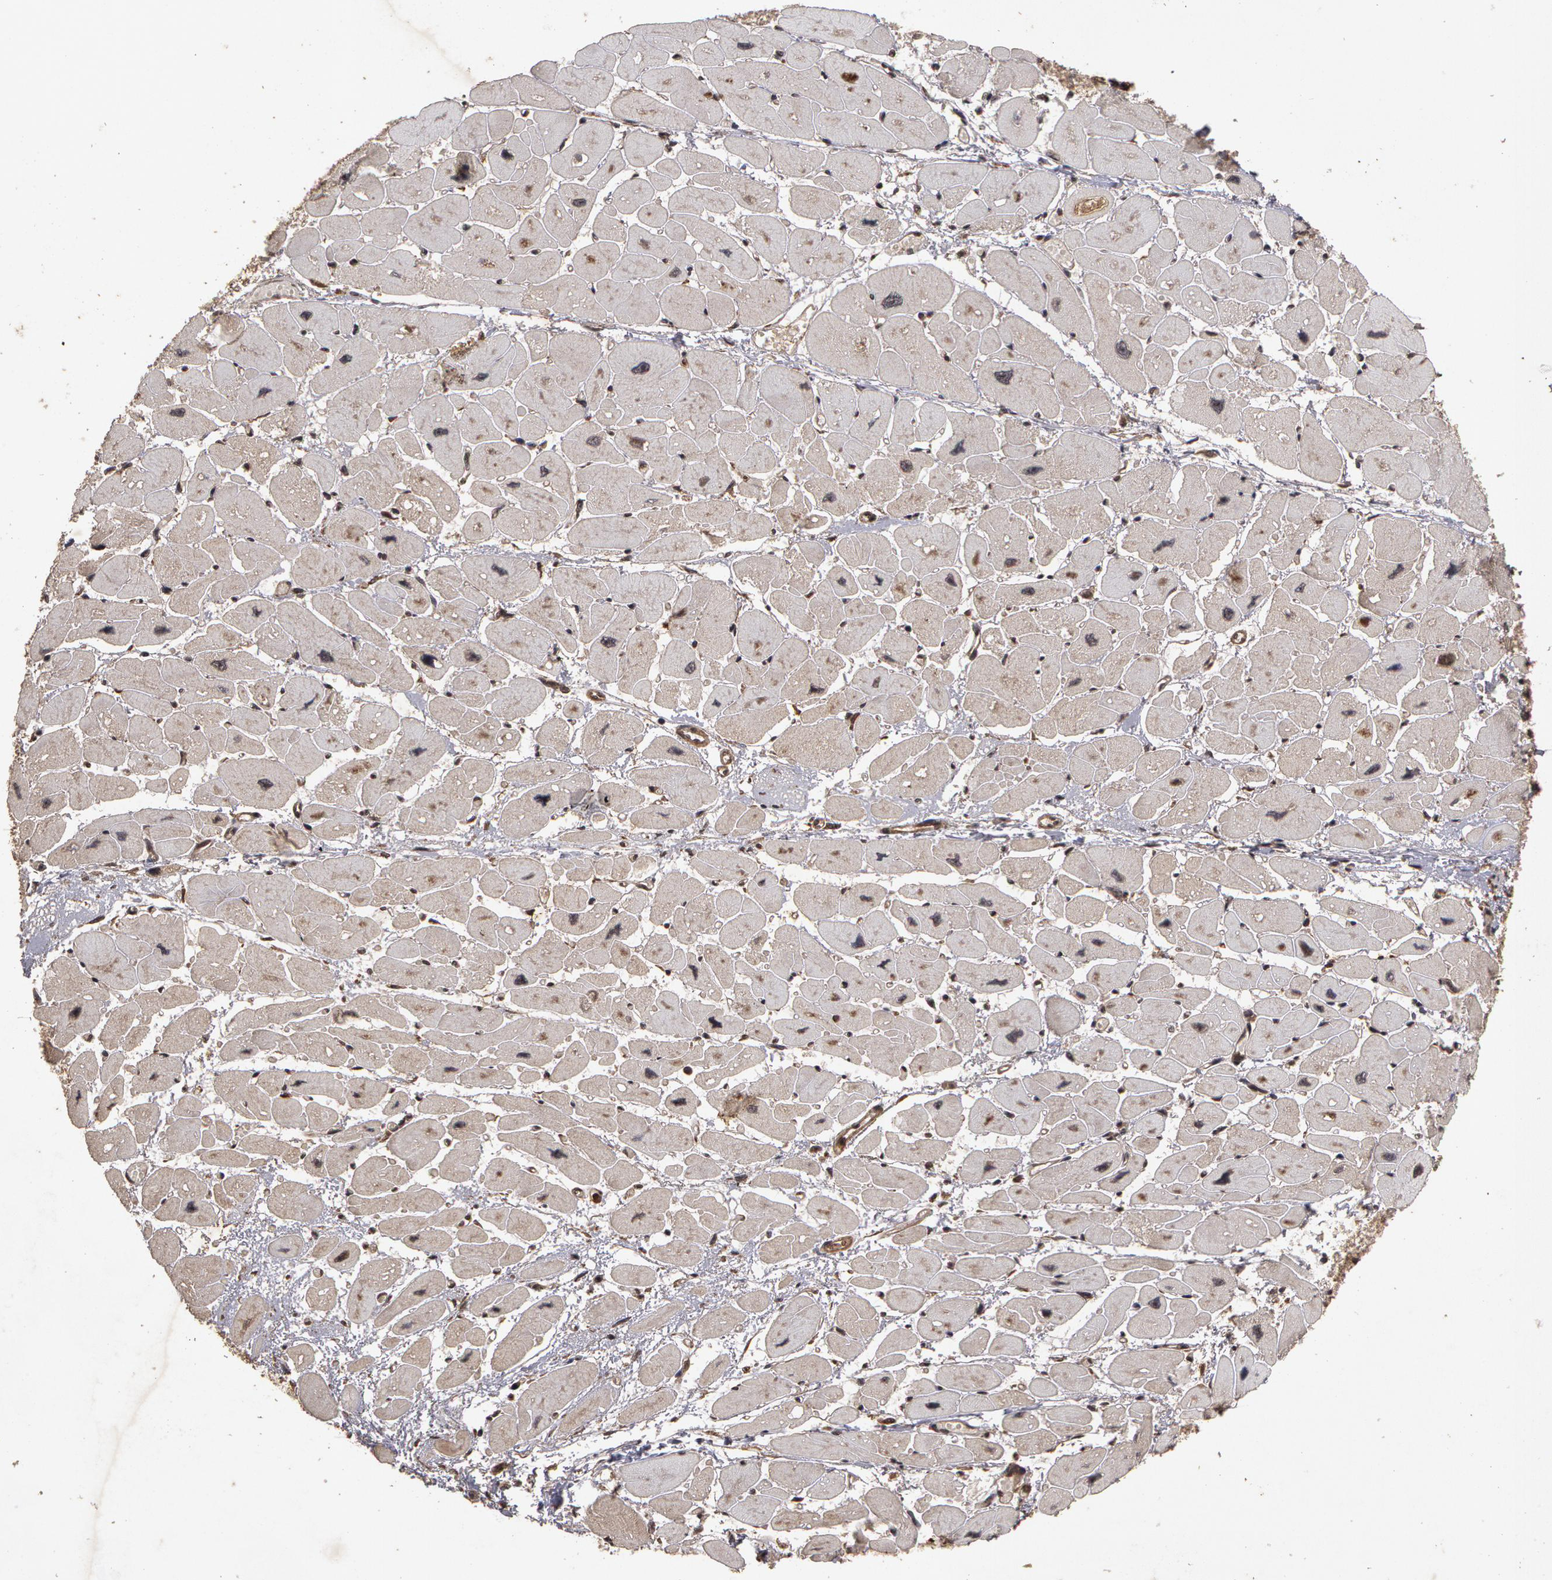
{"staining": {"intensity": "negative", "quantity": "none", "location": "none"}, "tissue": "heart muscle", "cell_type": "Cardiomyocytes", "image_type": "normal", "snomed": [{"axis": "morphology", "description": "Normal tissue, NOS"}, {"axis": "topography", "description": "Heart"}], "caption": "A micrograph of heart muscle stained for a protein shows no brown staining in cardiomyocytes.", "gene": "CALR", "patient": {"sex": "female", "age": 54}}